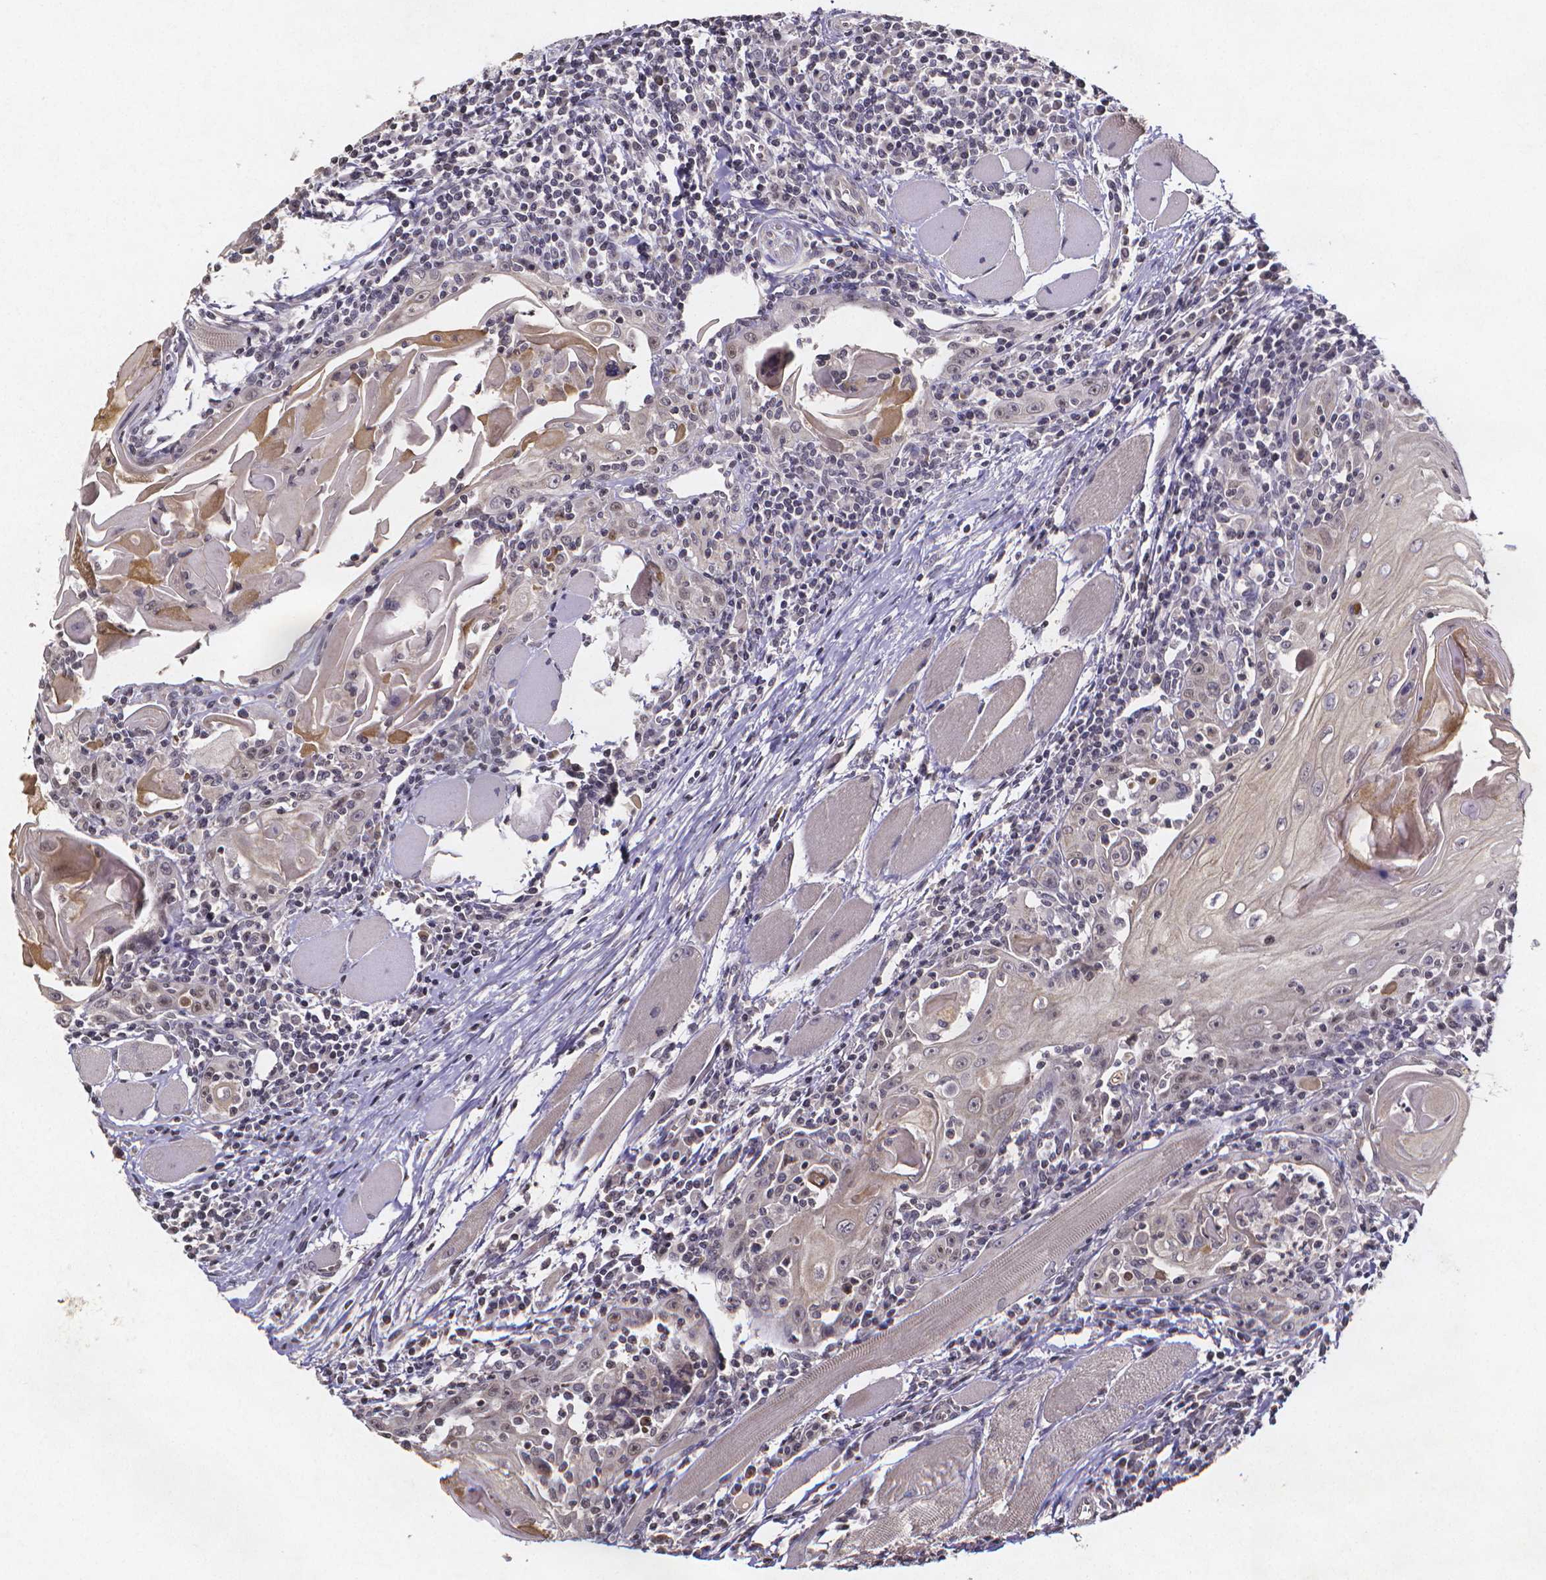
{"staining": {"intensity": "strong", "quantity": "<25%", "location": "nuclear"}, "tissue": "head and neck cancer", "cell_type": "Tumor cells", "image_type": "cancer", "snomed": [{"axis": "morphology", "description": "Normal tissue, NOS"}, {"axis": "morphology", "description": "Squamous cell carcinoma, NOS"}, {"axis": "topography", "description": "Oral tissue"}, {"axis": "topography", "description": "Head-Neck"}], "caption": "This is a histology image of immunohistochemistry staining of squamous cell carcinoma (head and neck), which shows strong expression in the nuclear of tumor cells.", "gene": "TP73", "patient": {"sex": "male", "age": 52}}